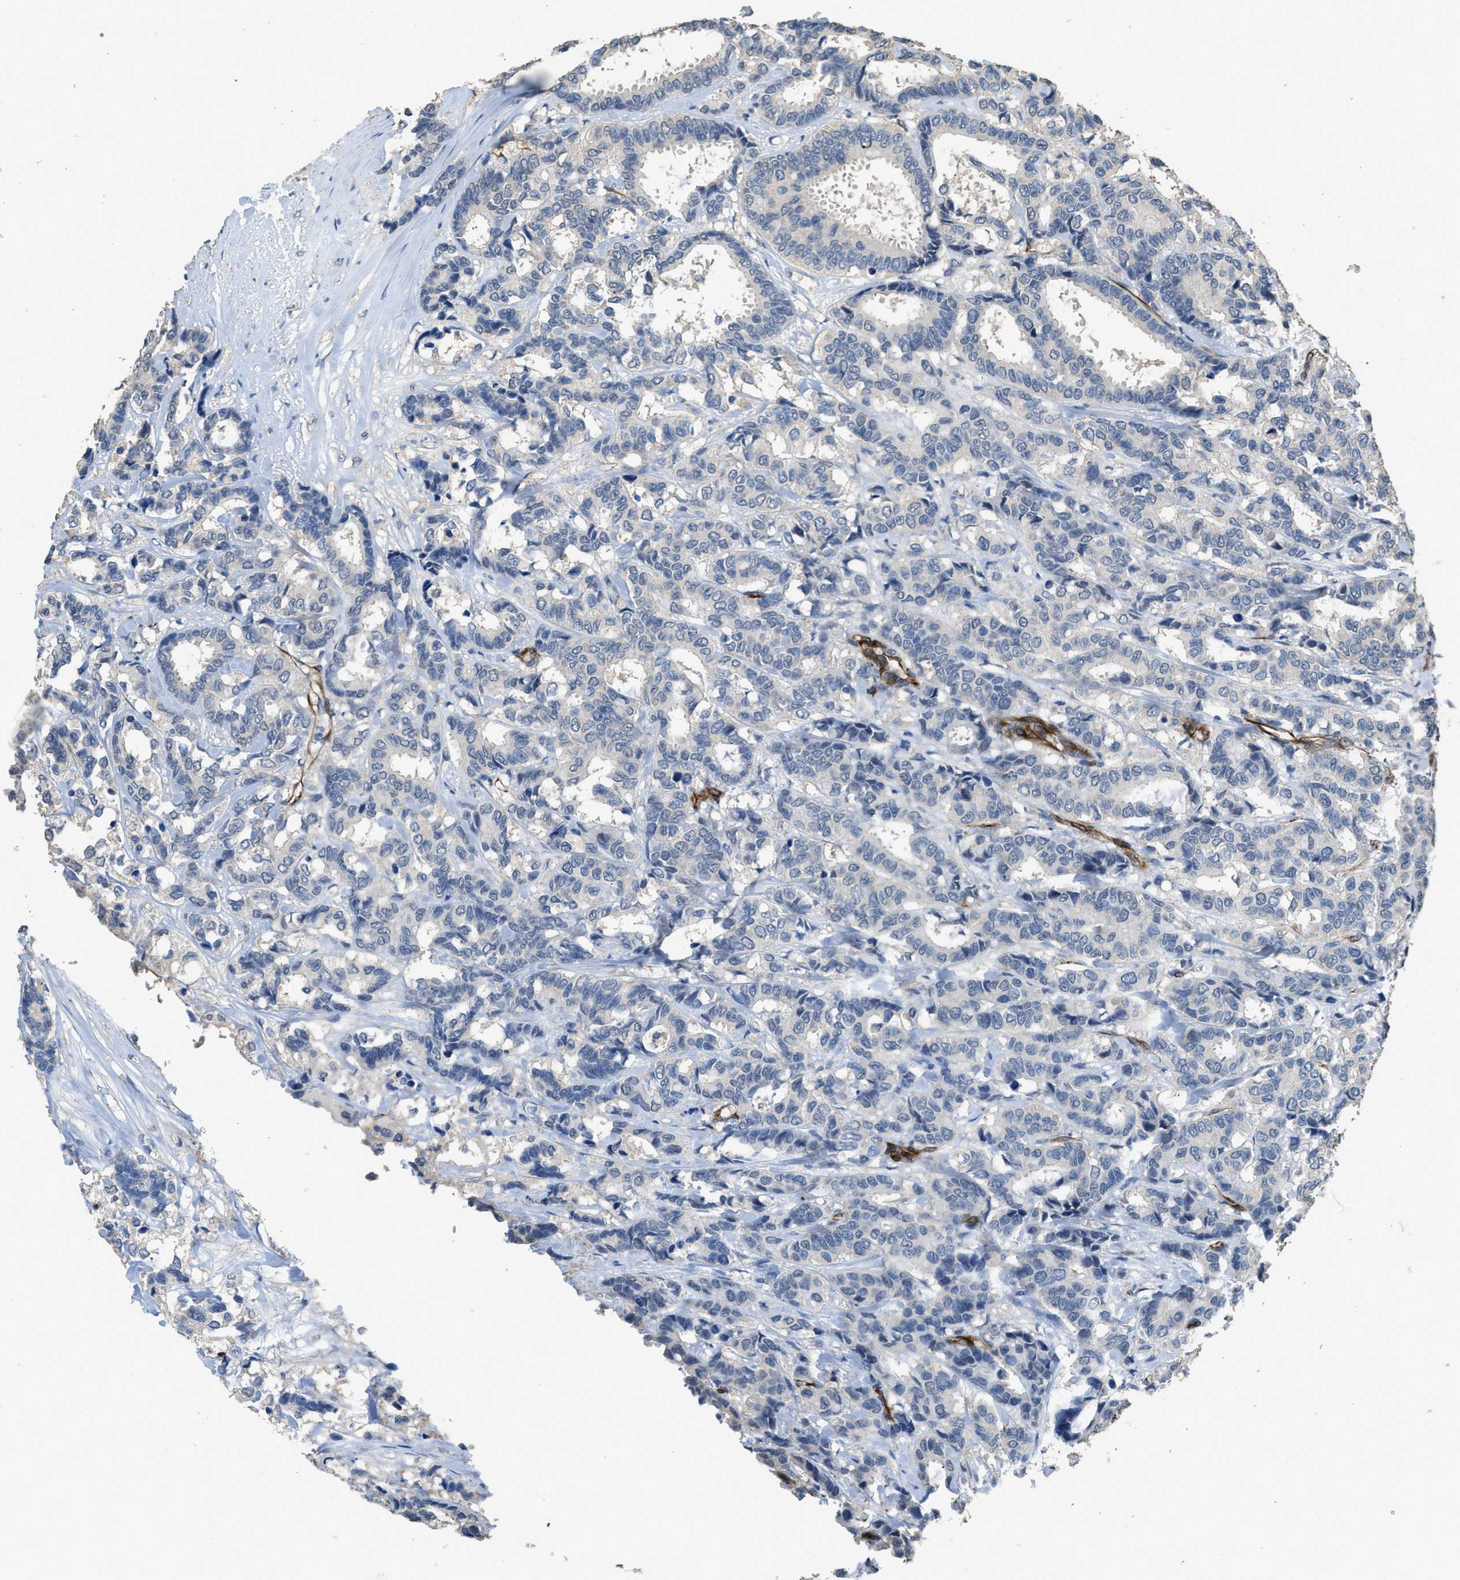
{"staining": {"intensity": "negative", "quantity": "none", "location": "none"}, "tissue": "breast cancer", "cell_type": "Tumor cells", "image_type": "cancer", "snomed": [{"axis": "morphology", "description": "Duct carcinoma"}, {"axis": "topography", "description": "Breast"}], "caption": "DAB (3,3'-diaminobenzidine) immunohistochemical staining of human breast cancer shows no significant staining in tumor cells.", "gene": "SYNM", "patient": {"sex": "female", "age": 87}}